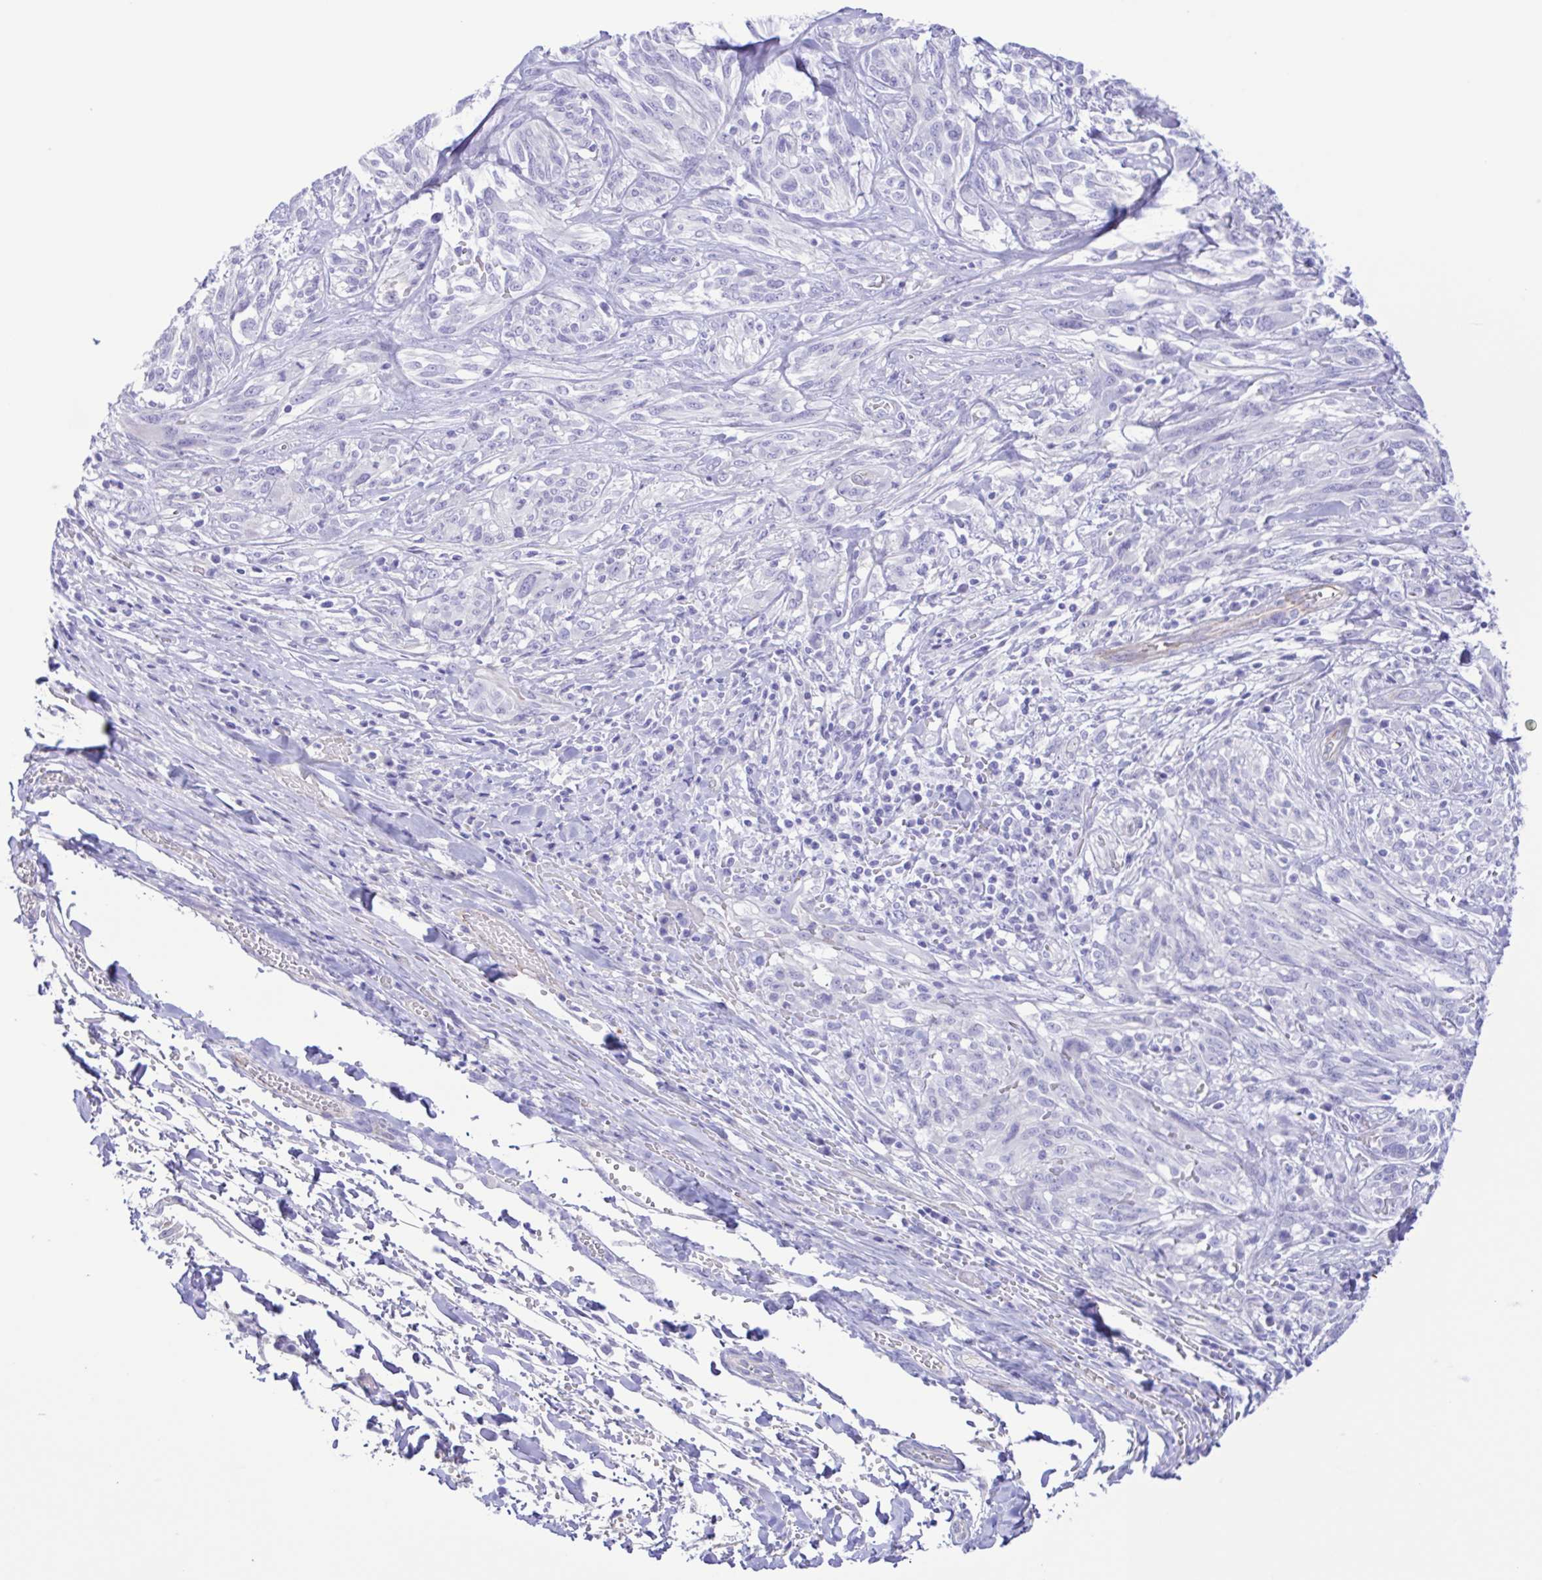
{"staining": {"intensity": "negative", "quantity": "none", "location": "none"}, "tissue": "melanoma", "cell_type": "Tumor cells", "image_type": "cancer", "snomed": [{"axis": "morphology", "description": "Malignant melanoma, NOS"}, {"axis": "topography", "description": "Skin"}], "caption": "This is an immunohistochemistry (IHC) image of melanoma. There is no positivity in tumor cells.", "gene": "CYP11A1", "patient": {"sex": "female", "age": 91}}